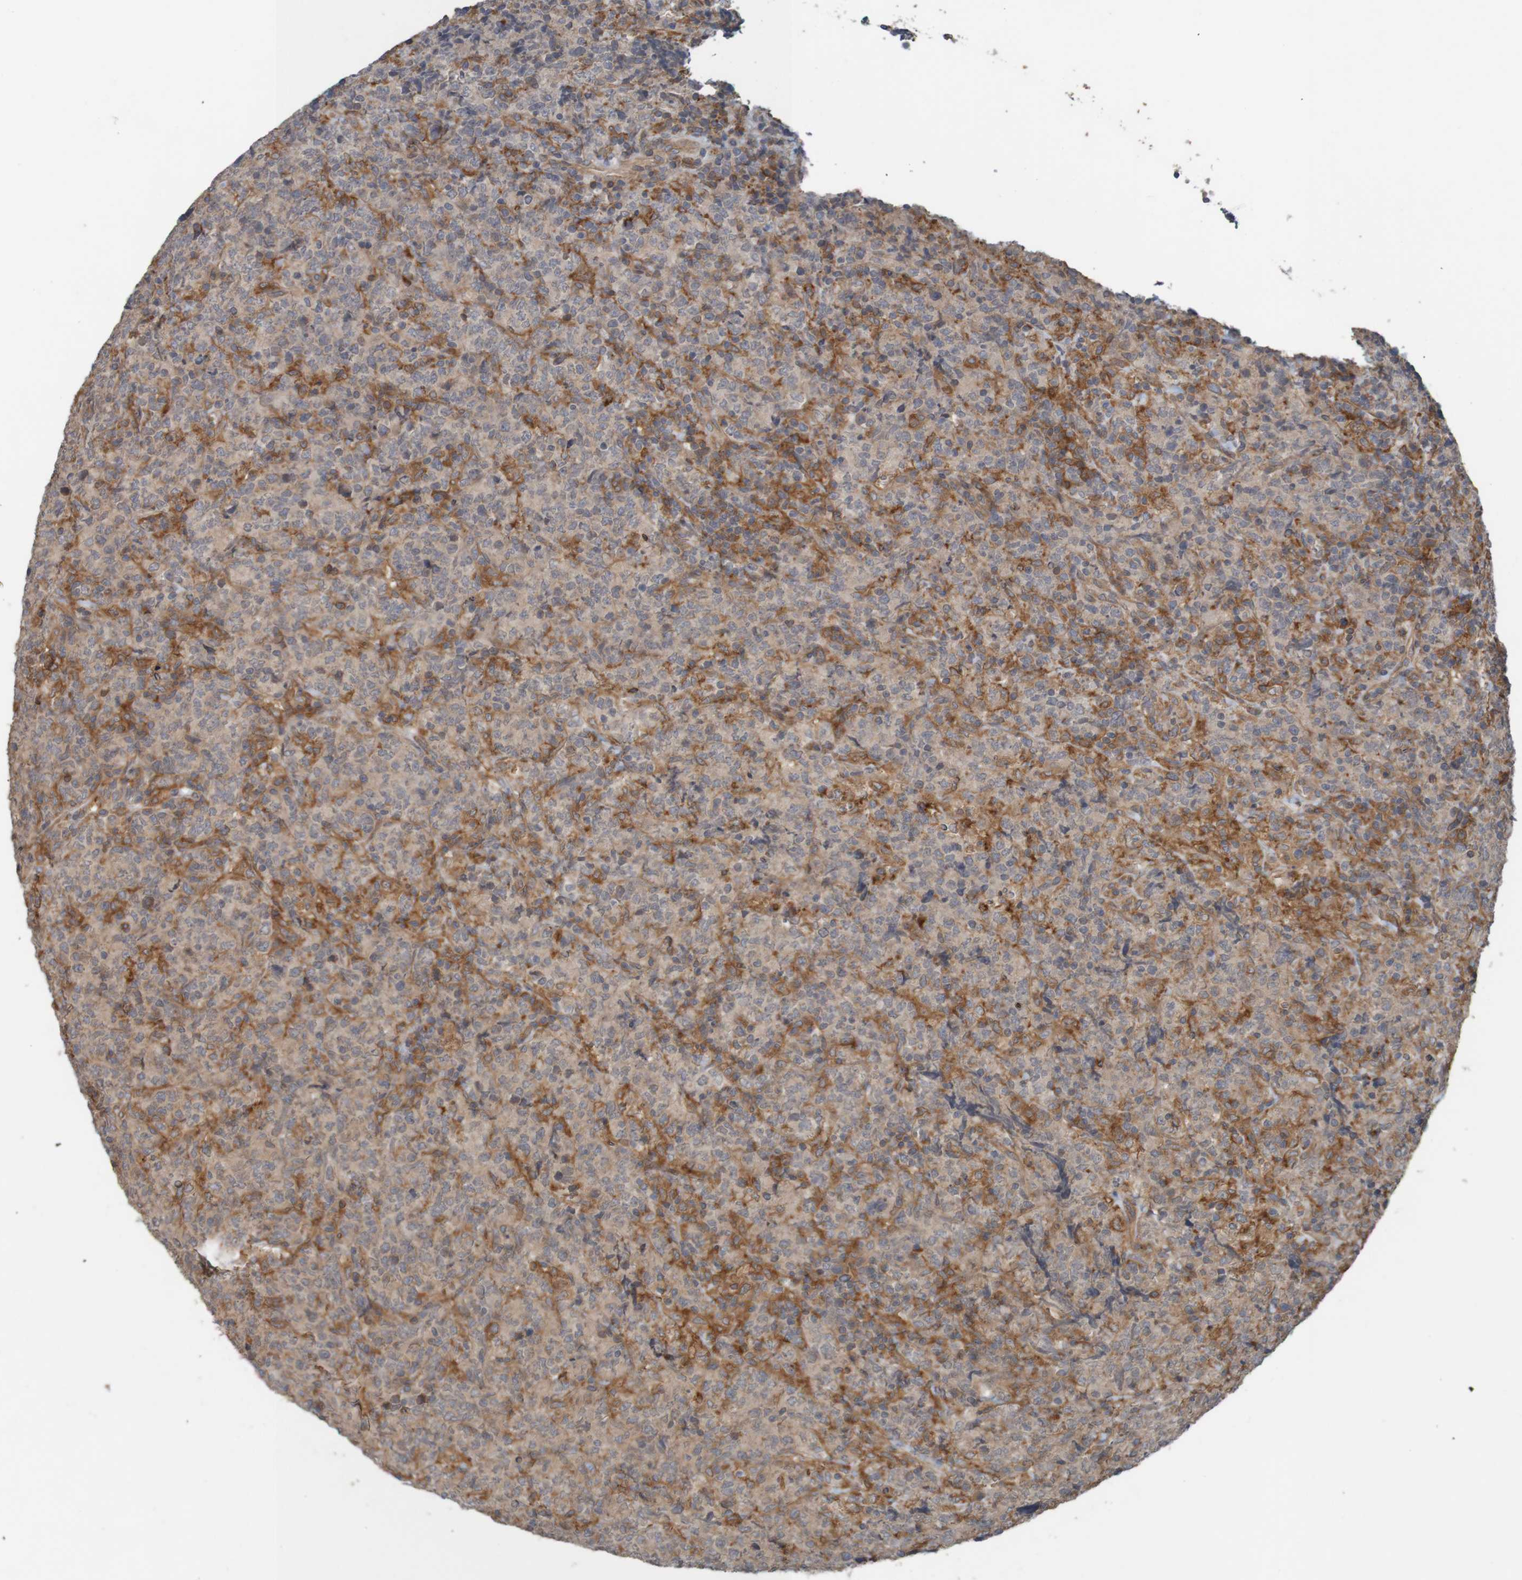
{"staining": {"intensity": "moderate", "quantity": "25%-75%", "location": "cytoplasmic/membranous"}, "tissue": "lymphoma", "cell_type": "Tumor cells", "image_type": "cancer", "snomed": [{"axis": "morphology", "description": "Malignant lymphoma, non-Hodgkin's type, High grade"}, {"axis": "topography", "description": "Tonsil"}], "caption": "Immunohistochemistry (DAB) staining of human high-grade malignant lymphoma, non-Hodgkin's type demonstrates moderate cytoplasmic/membranous protein staining in approximately 25%-75% of tumor cells.", "gene": "ARHGEF11", "patient": {"sex": "female", "age": 36}}